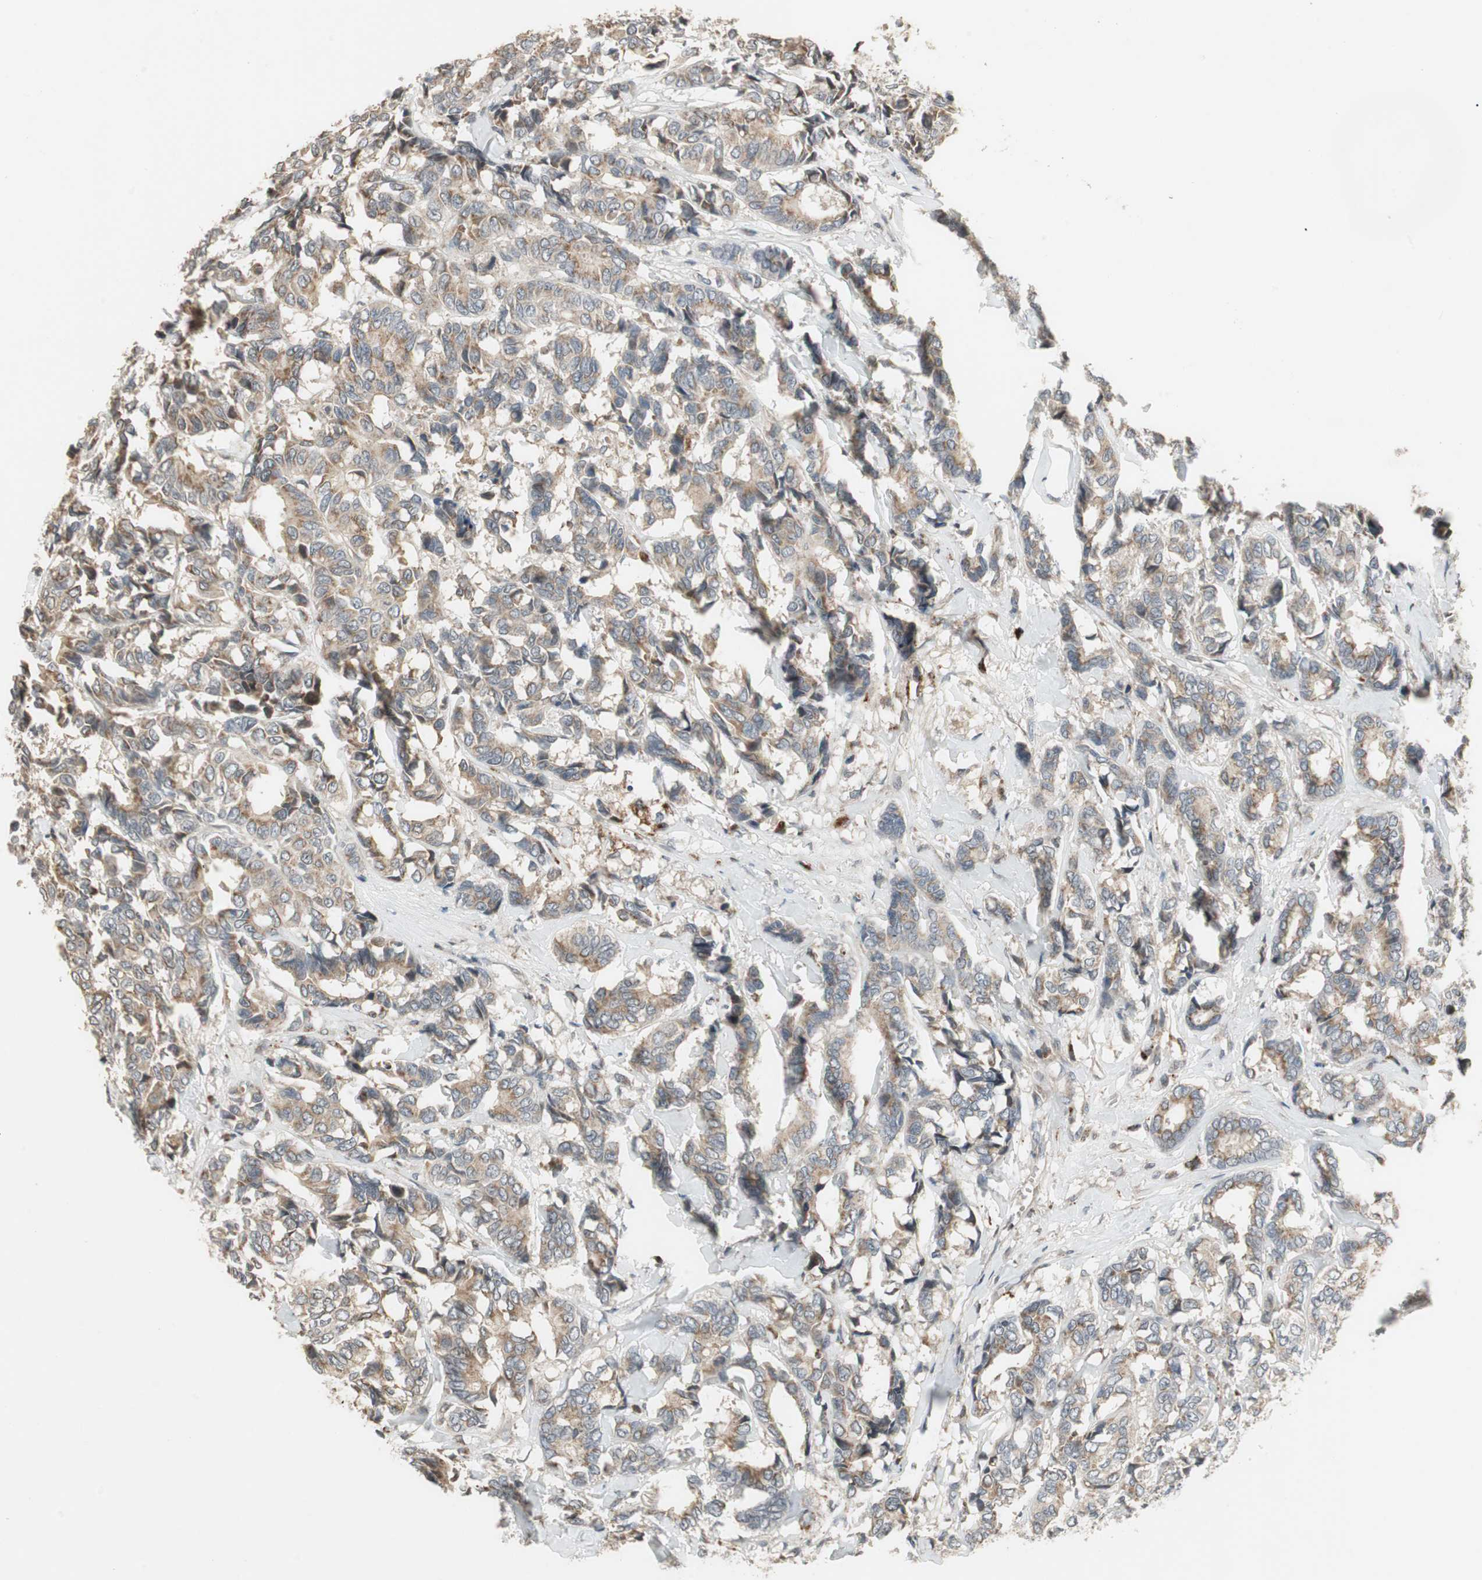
{"staining": {"intensity": "moderate", "quantity": ">75%", "location": "cytoplasmic/membranous"}, "tissue": "breast cancer", "cell_type": "Tumor cells", "image_type": "cancer", "snomed": [{"axis": "morphology", "description": "Duct carcinoma"}, {"axis": "topography", "description": "Breast"}], "caption": "Protein expression analysis of human breast cancer (intraductal carcinoma) reveals moderate cytoplasmic/membranous expression in approximately >75% of tumor cells.", "gene": "SNX4", "patient": {"sex": "female", "age": 87}}